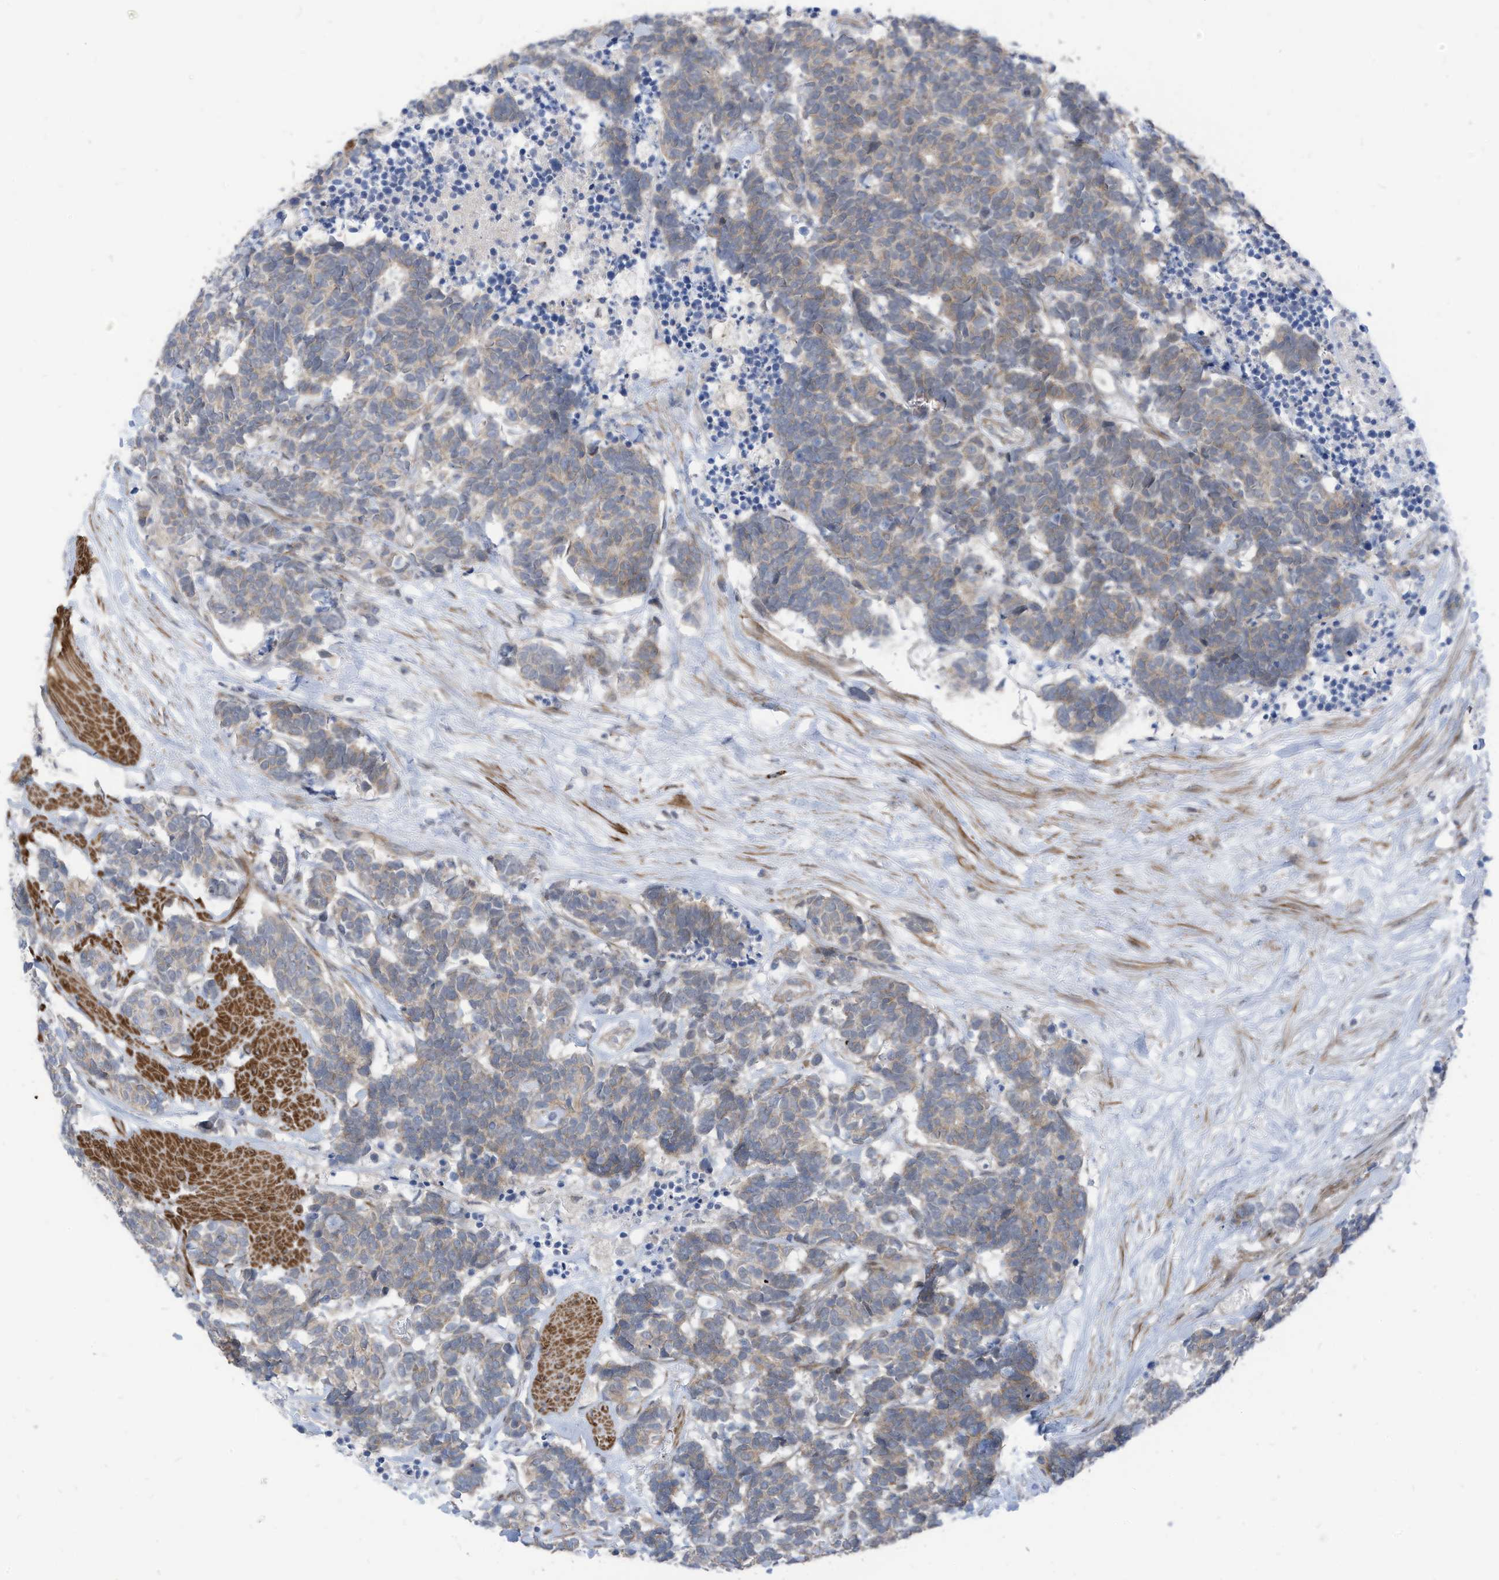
{"staining": {"intensity": "weak", "quantity": "<25%", "location": "cytoplasmic/membranous"}, "tissue": "carcinoid", "cell_type": "Tumor cells", "image_type": "cancer", "snomed": [{"axis": "morphology", "description": "Carcinoma, NOS"}, {"axis": "morphology", "description": "Carcinoid, malignant, NOS"}, {"axis": "topography", "description": "Urinary bladder"}], "caption": "IHC photomicrograph of neoplastic tissue: carcinoma stained with DAB demonstrates no significant protein expression in tumor cells.", "gene": "GPATCH3", "patient": {"sex": "male", "age": 57}}